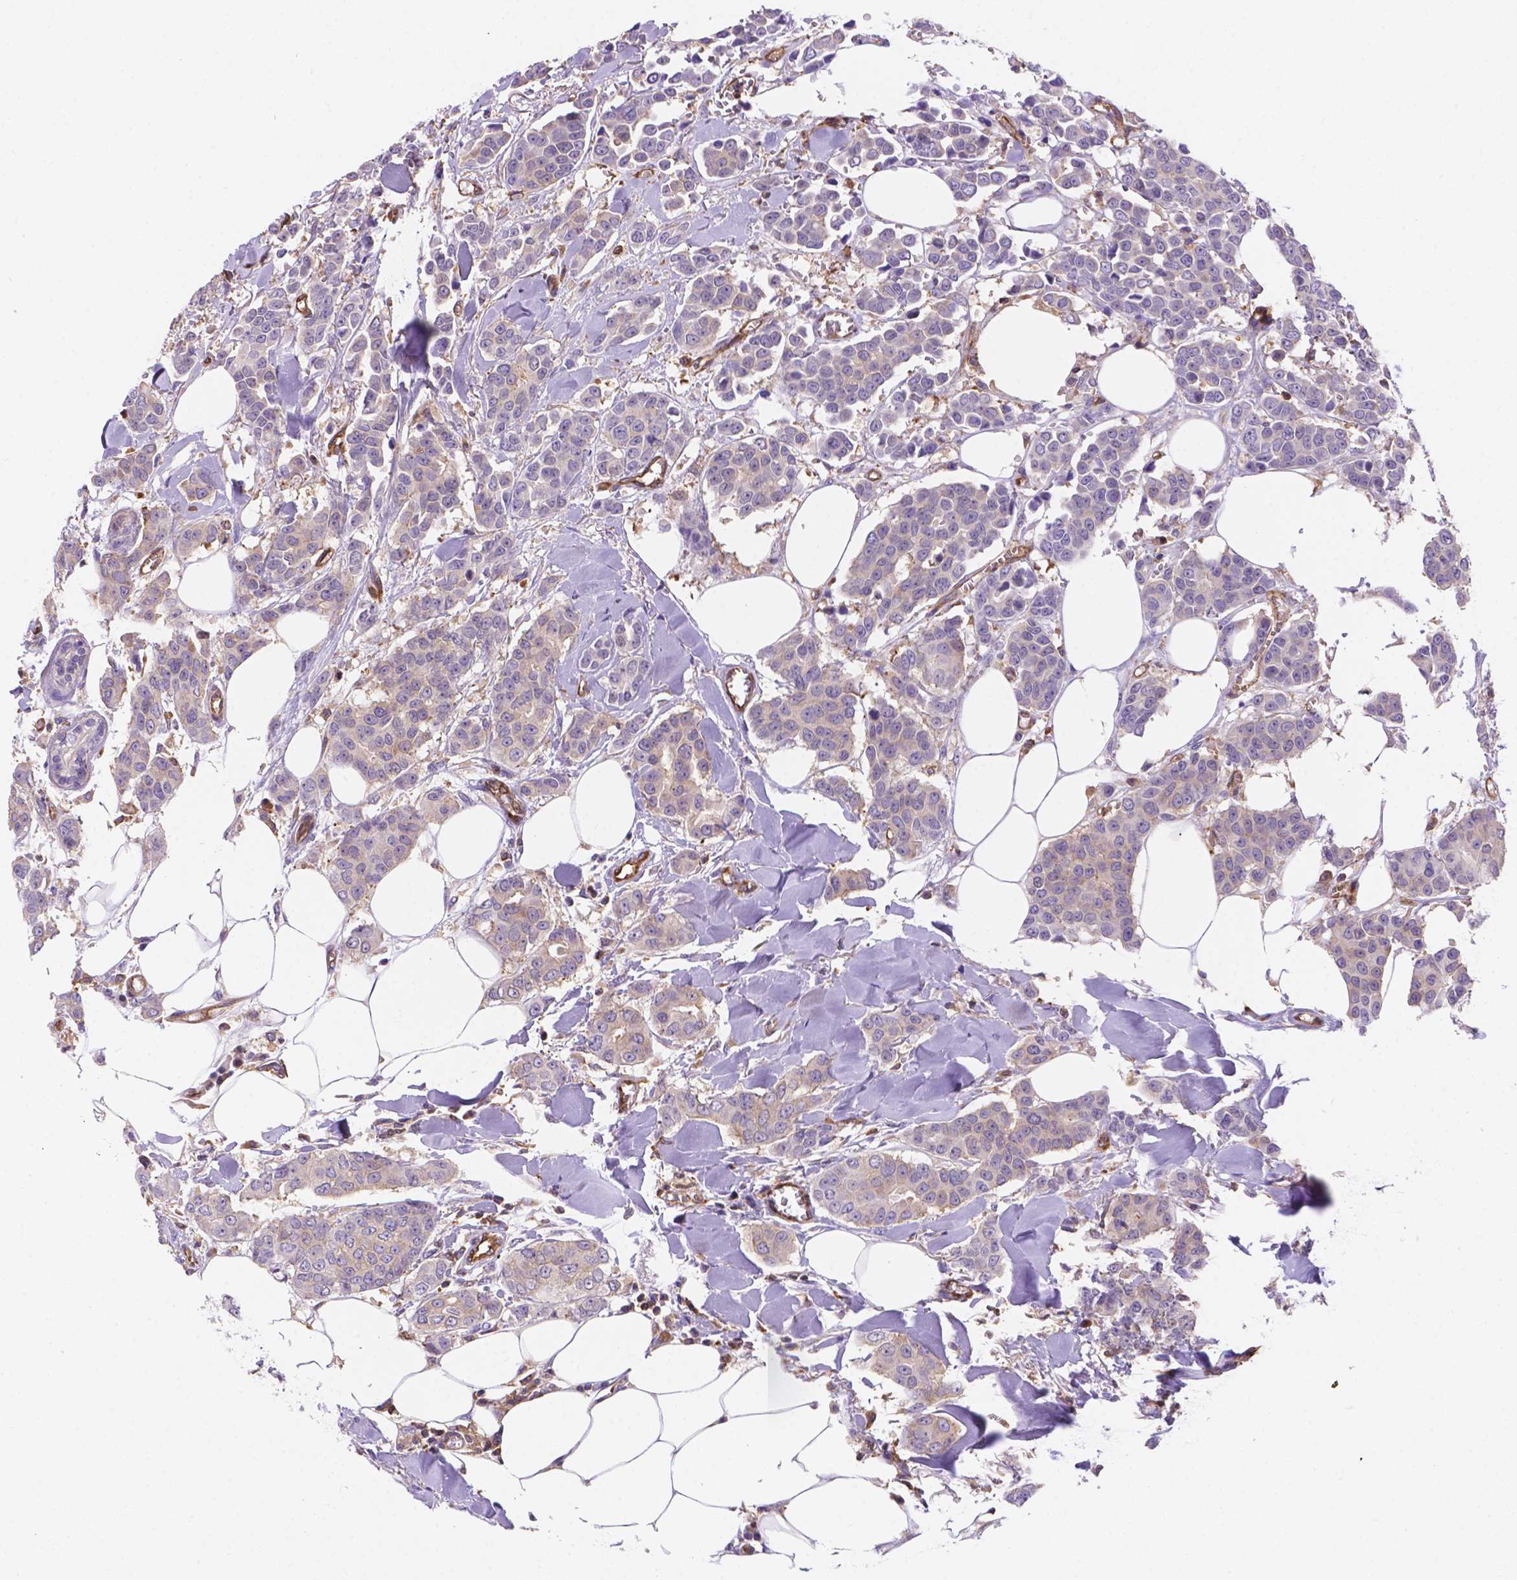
{"staining": {"intensity": "weak", "quantity": "<25%", "location": "cytoplasmic/membranous"}, "tissue": "breast cancer", "cell_type": "Tumor cells", "image_type": "cancer", "snomed": [{"axis": "morphology", "description": "Duct carcinoma"}, {"axis": "topography", "description": "Breast"}], "caption": "High magnification brightfield microscopy of breast cancer stained with DAB (3,3'-diaminobenzidine) (brown) and counterstained with hematoxylin (blue): tumor cells show no significant staining. Brightfield microscopy of immunohistochemistry (IHC) stained with DAB (3,3'-diaminobenzidine) (brown) and hematoxylin (blue), captured at high magnification.", "gene": "DMWD", "patient": {"sex": "female", "age": 94}}